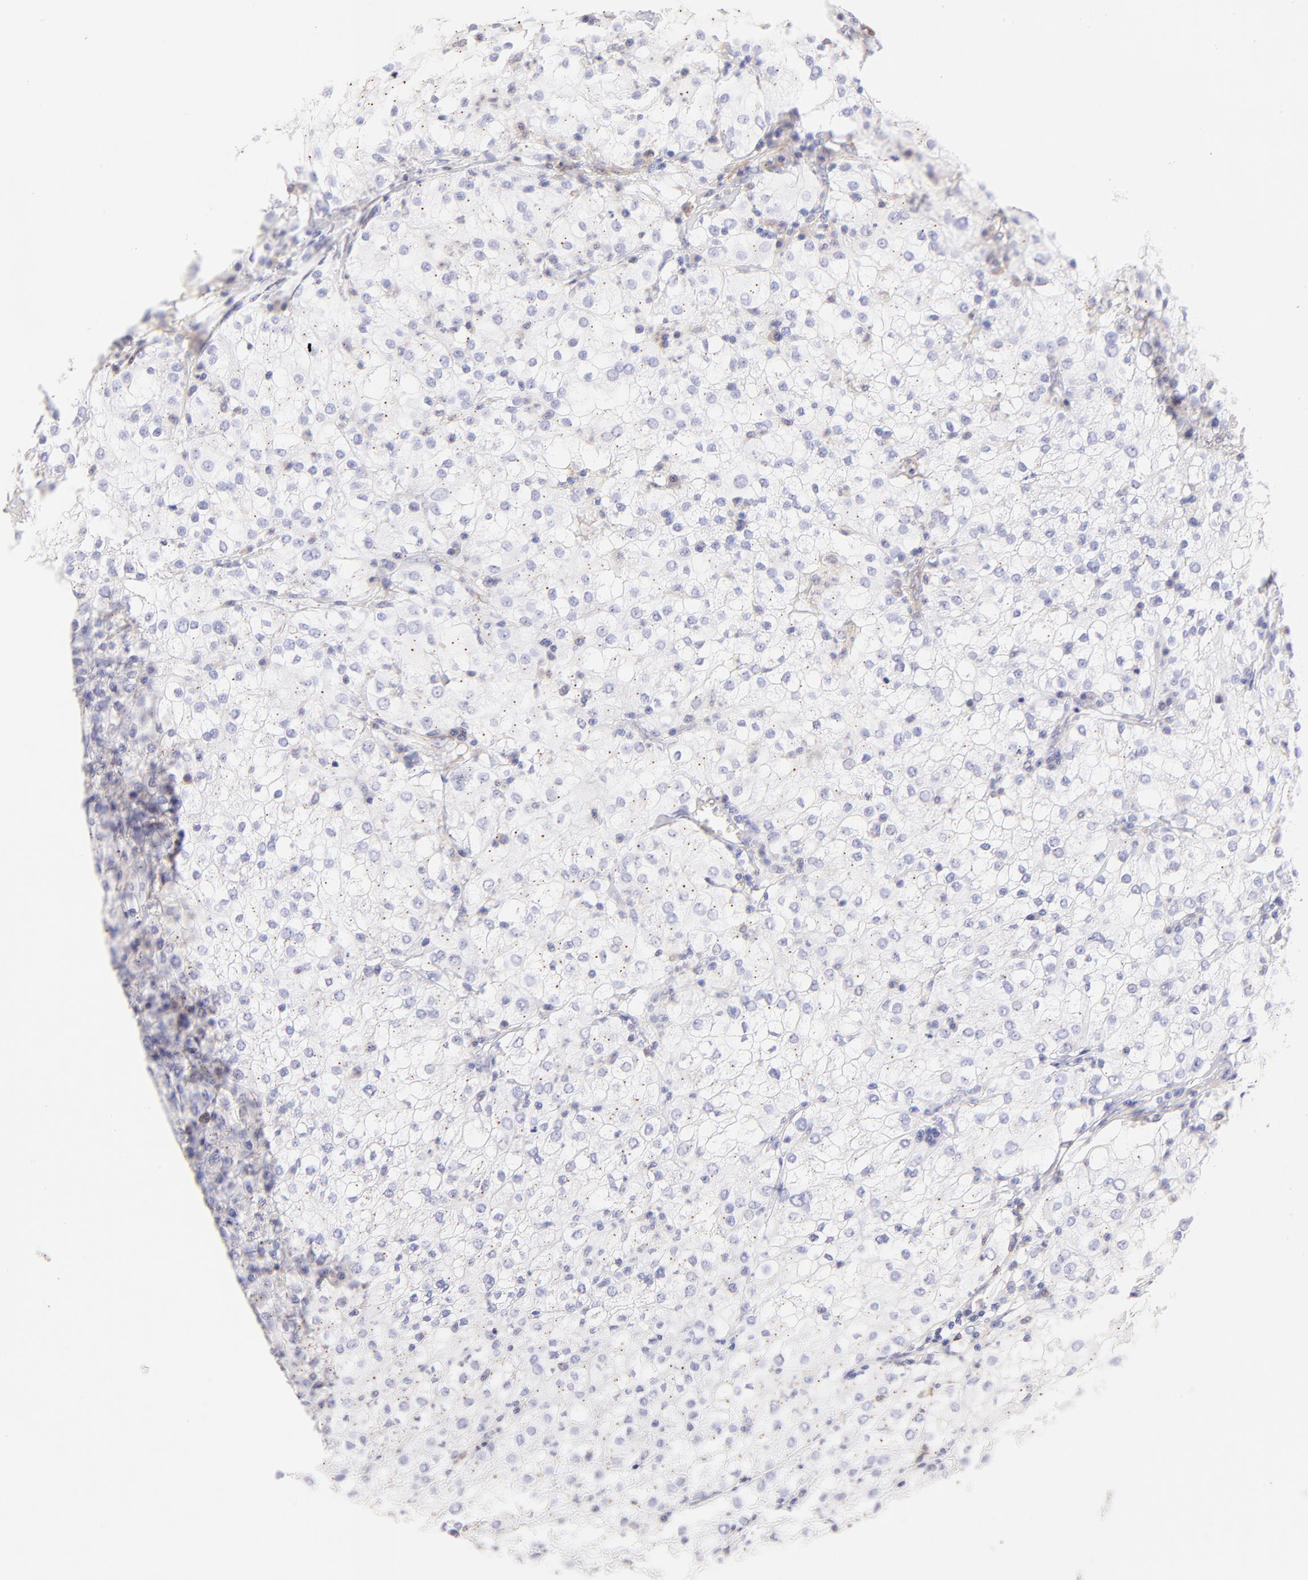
{"staining": {"intensity": "negative", "quantity": "none", "location": "none"}, "tissue": "renal cancer", "cell_type": "Tumor cells", "image_type": "cancer", "snomed": [{"axis": "morphology", "description": "Adenocarcinoma, NOS"}, {"axis": "topography", "description": "Kidney"}], "caption": "An immunohistochemistry micrograph of renal adenocarcinoma is shown. There is no staining in tumor cells of renal adenocarcinoma.", "gene": "IRAG2", "patient": {"sex": "male", "age": 59}}